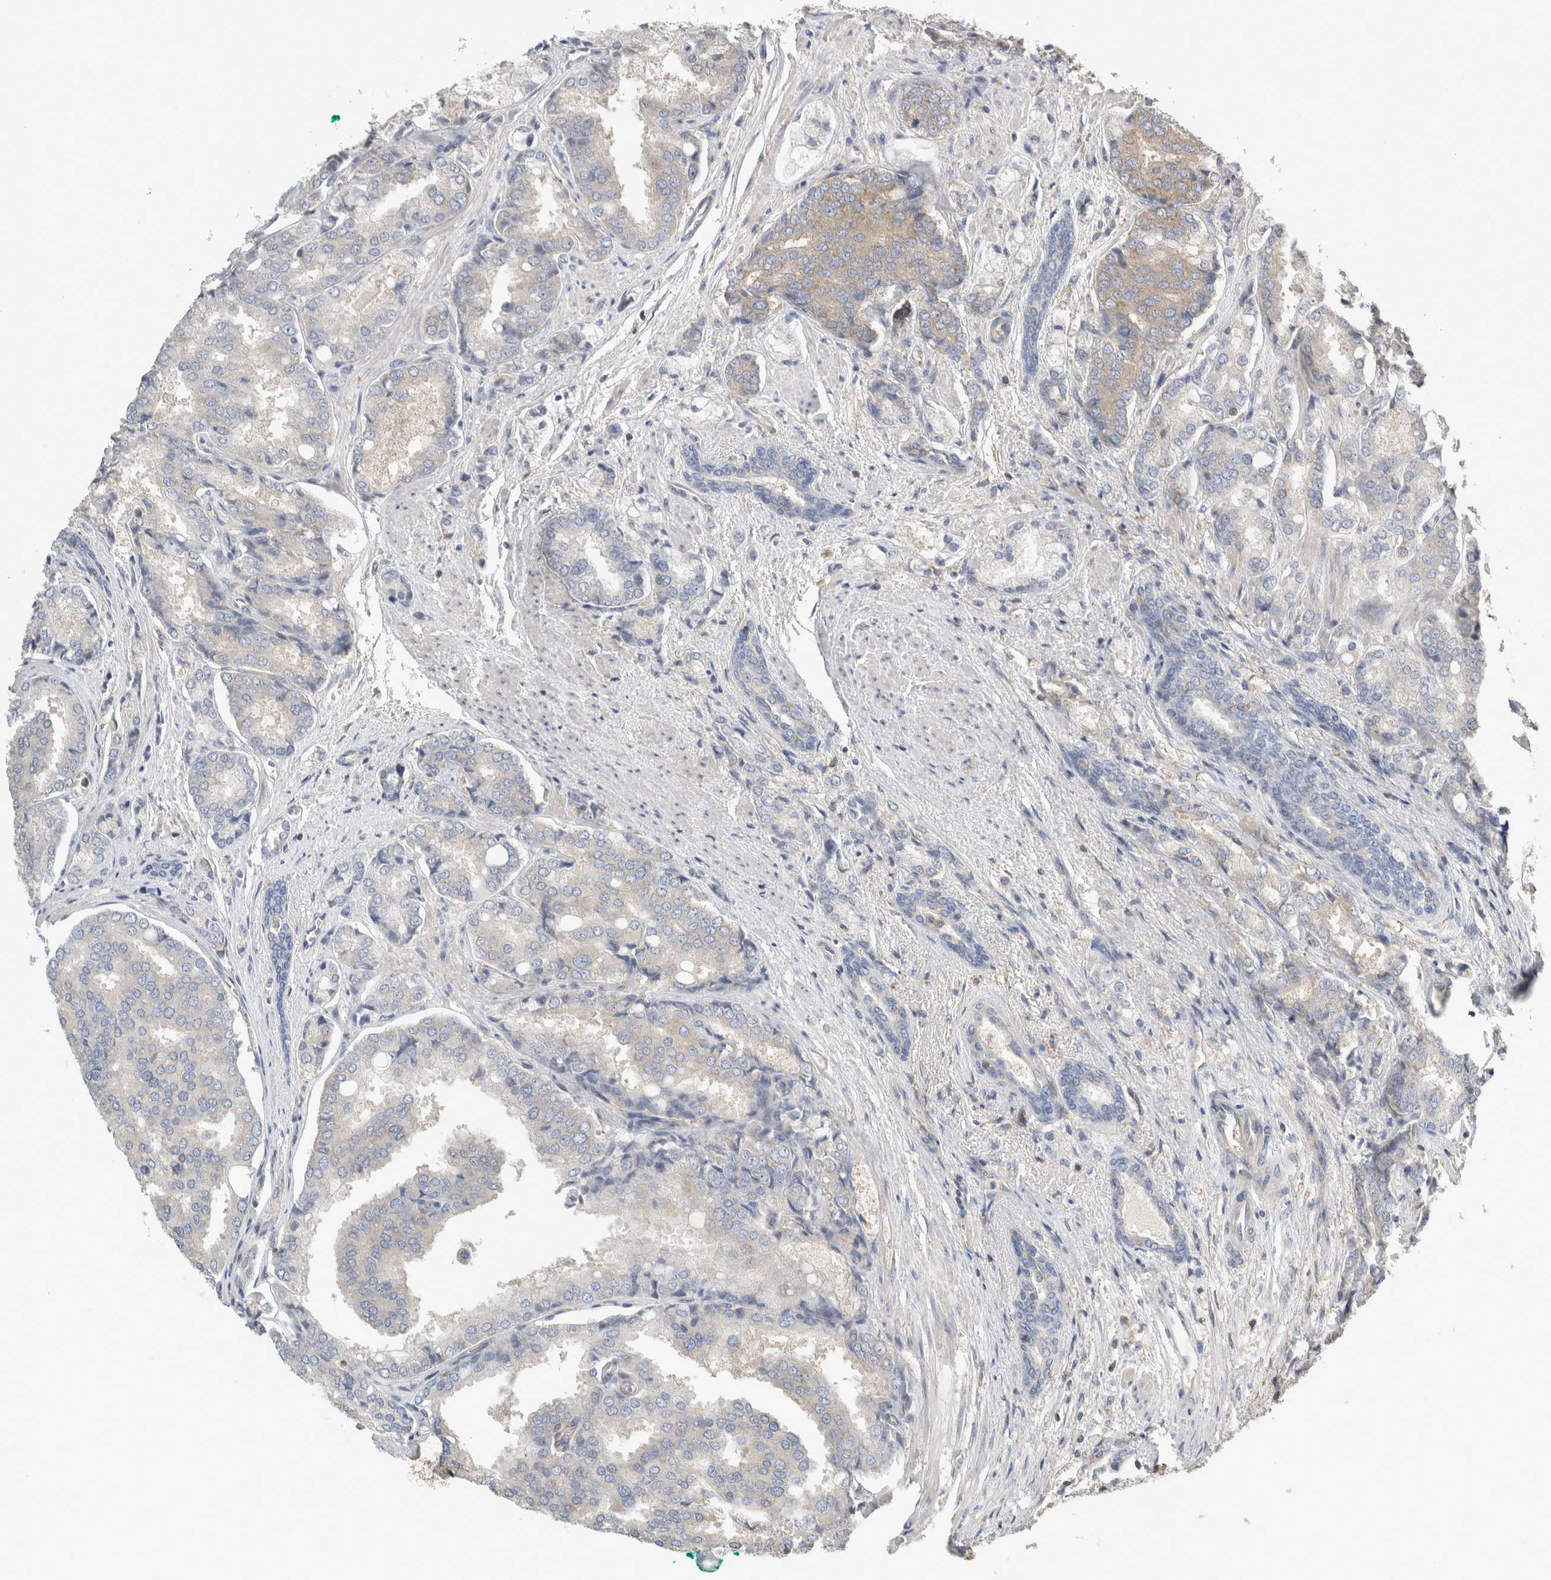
{"staining": {"intensity": "weak", "quantity": "<25%", "location": "cytoplasmic/membranous"}, "tissue": "prostate cancer", "cell_type": "Tumor cells", "image_type": "cancer", "snomed": [{"axis": "morphology", "description": "Adenocarcinoma, High grade"}, {"axis": "topography", "description": "Prostate"}], "caption": "Tumor cells are negative for brown protein staining in prostate high-grade adenocarcinoma.", "gene": "EIF4G3", "patient": {"sex": "male", "age": 50}}